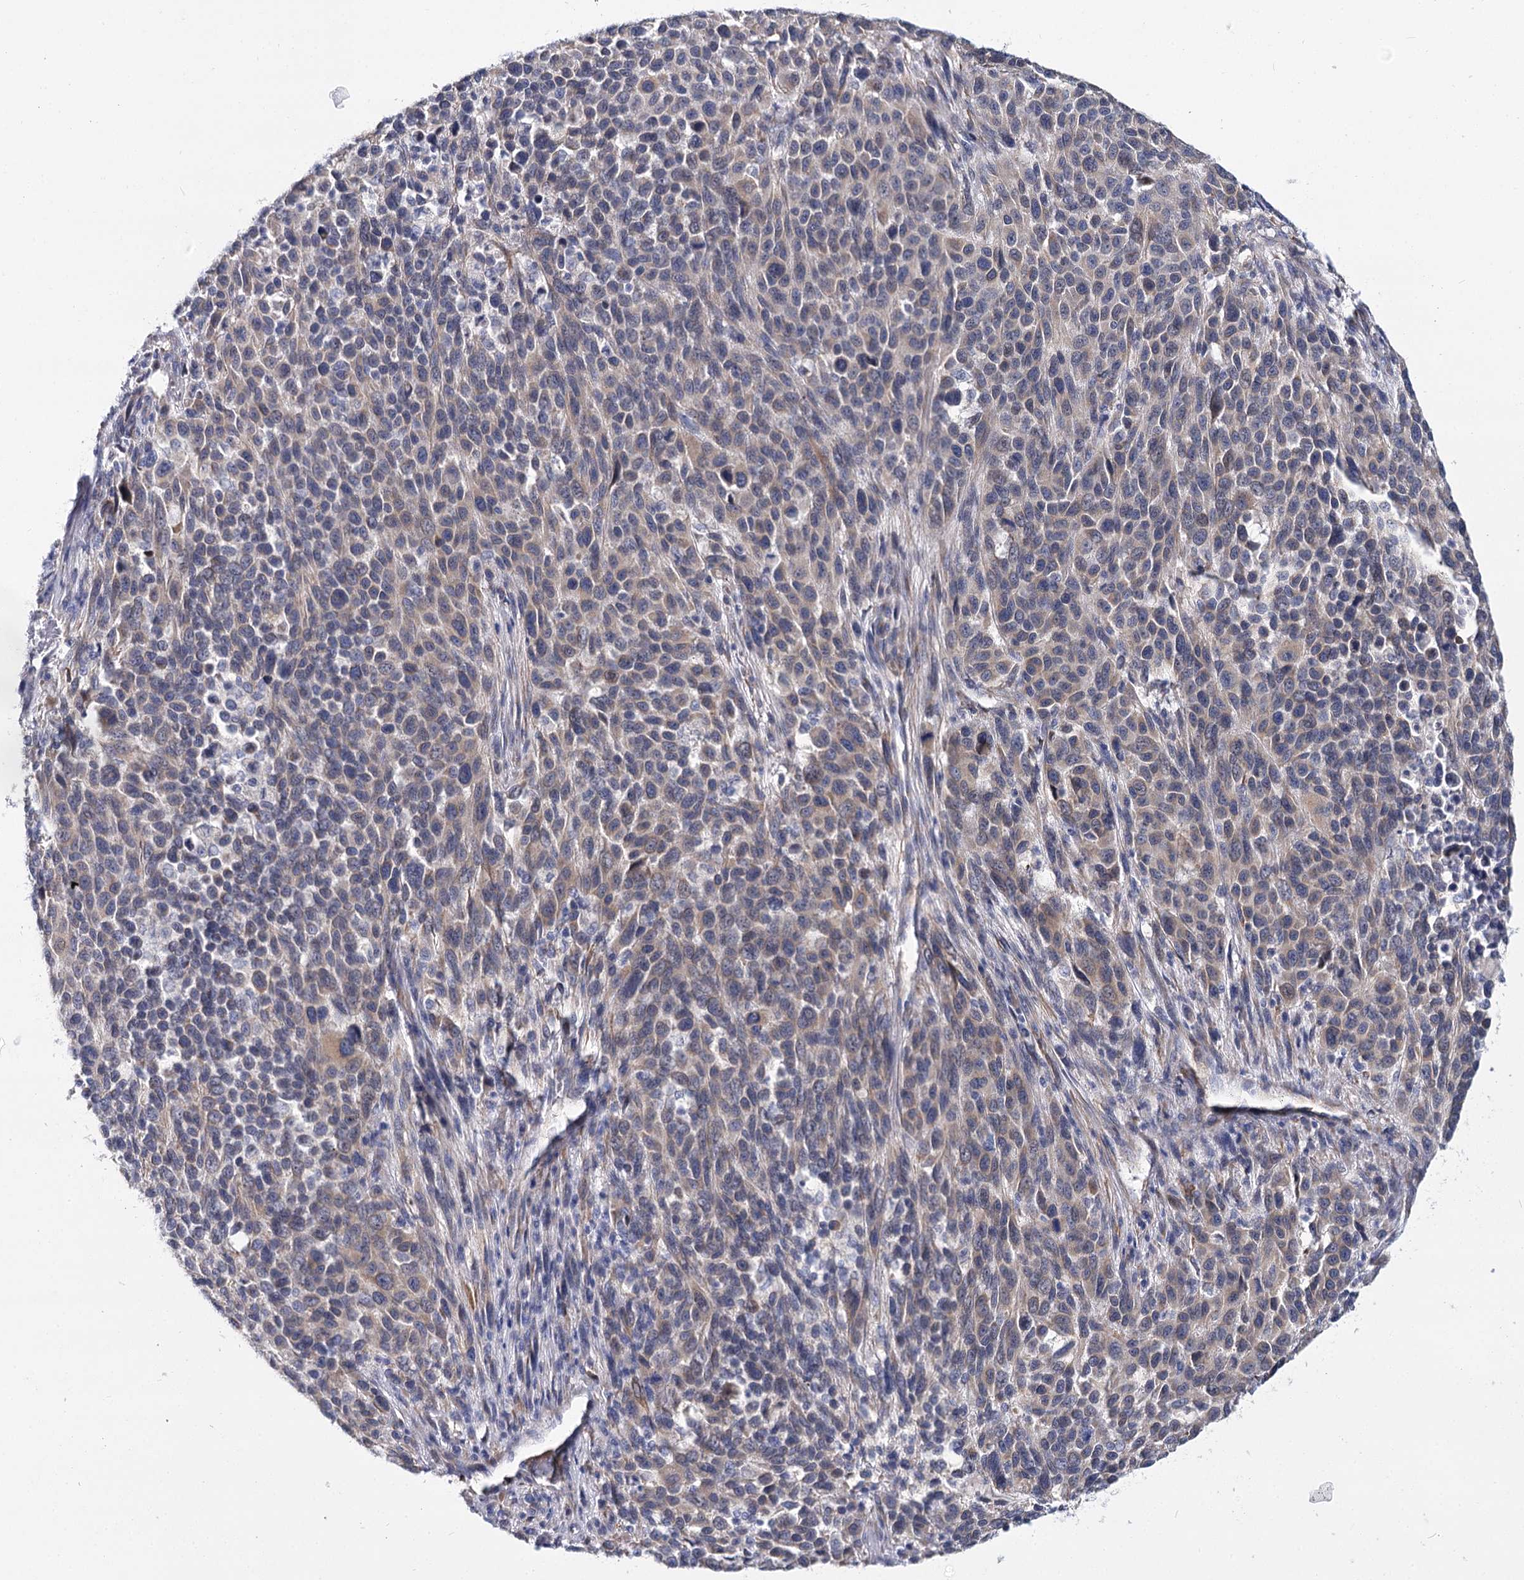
{"staining": {"intensity": "weak", "quantity": "<25%", "location": "cytoplasmic/membranous"}, "tissue": "melanoma", "cell_type": "Tumor cells", "image_type": "cancer", "snomed": [{"axis": "morphology", "description": "Malignant melanoma, Metastatic site"}, {"axis": "topography", "description": "Lymph node"}], "caption": "A high-resolution image shows IHC staining of malignant melanoma (metastatic site), which exhibits no significant expression in tumor cells. The staining is performed using DAB (3,3'-diaminobenzidine) brown chromogen with nuclei counter-stained in using hematoxylin.", "gene": "TEX12", "patient": {"sex": "male", "age": 61}}